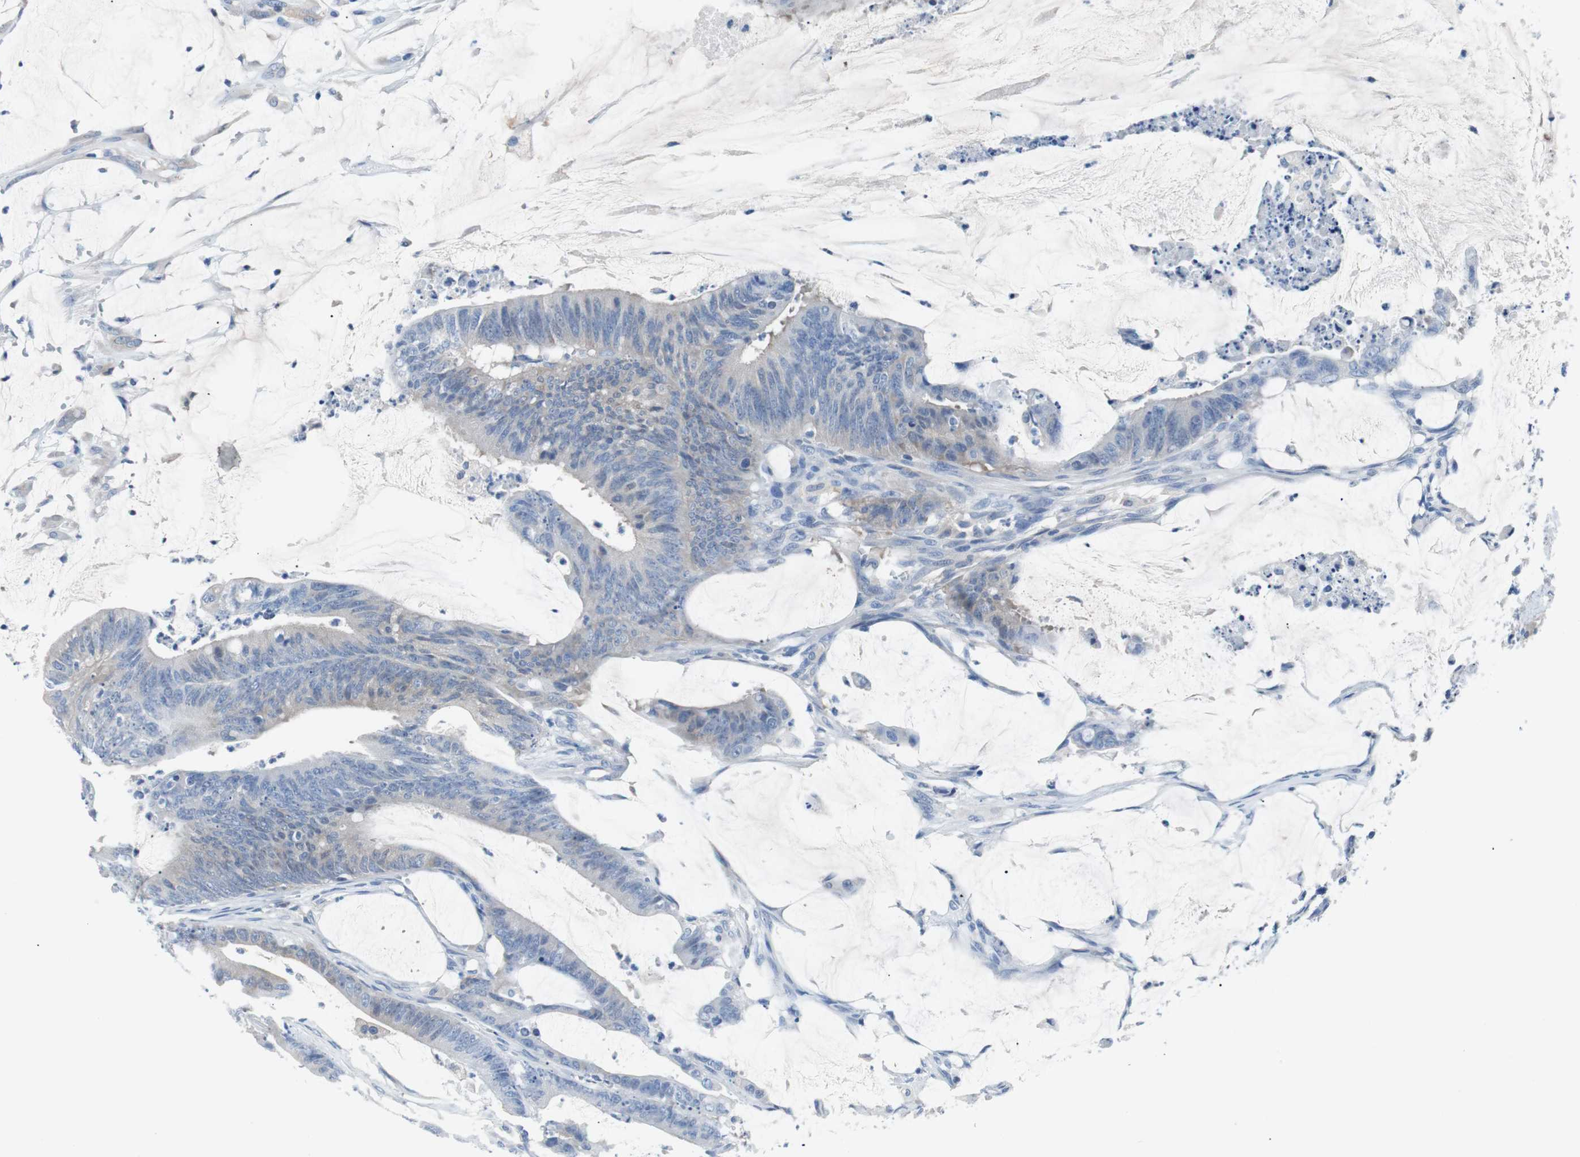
{"staining": {"intensity": "weak", "quantity": "25%-75%", "location": "cytoplasmic/membranous"}, "tissue": "colorectal cancer", "cell_type": "Tumor cells", "image_type": "cancer", "snomed": [{"axis": "morphology", "description": "Adenocarcinoma, NOS"}, {"axis": "topography", "description": "Rectum"}], "caption": "The photomicrograph displays staining of colorectal adenocarcinoma, revealing weak cytoplasmic/membranous protein positivity (brown color) within tumor cells.", "gene": "EEF2K", "patient": {"sex": "female", "age": 66}}